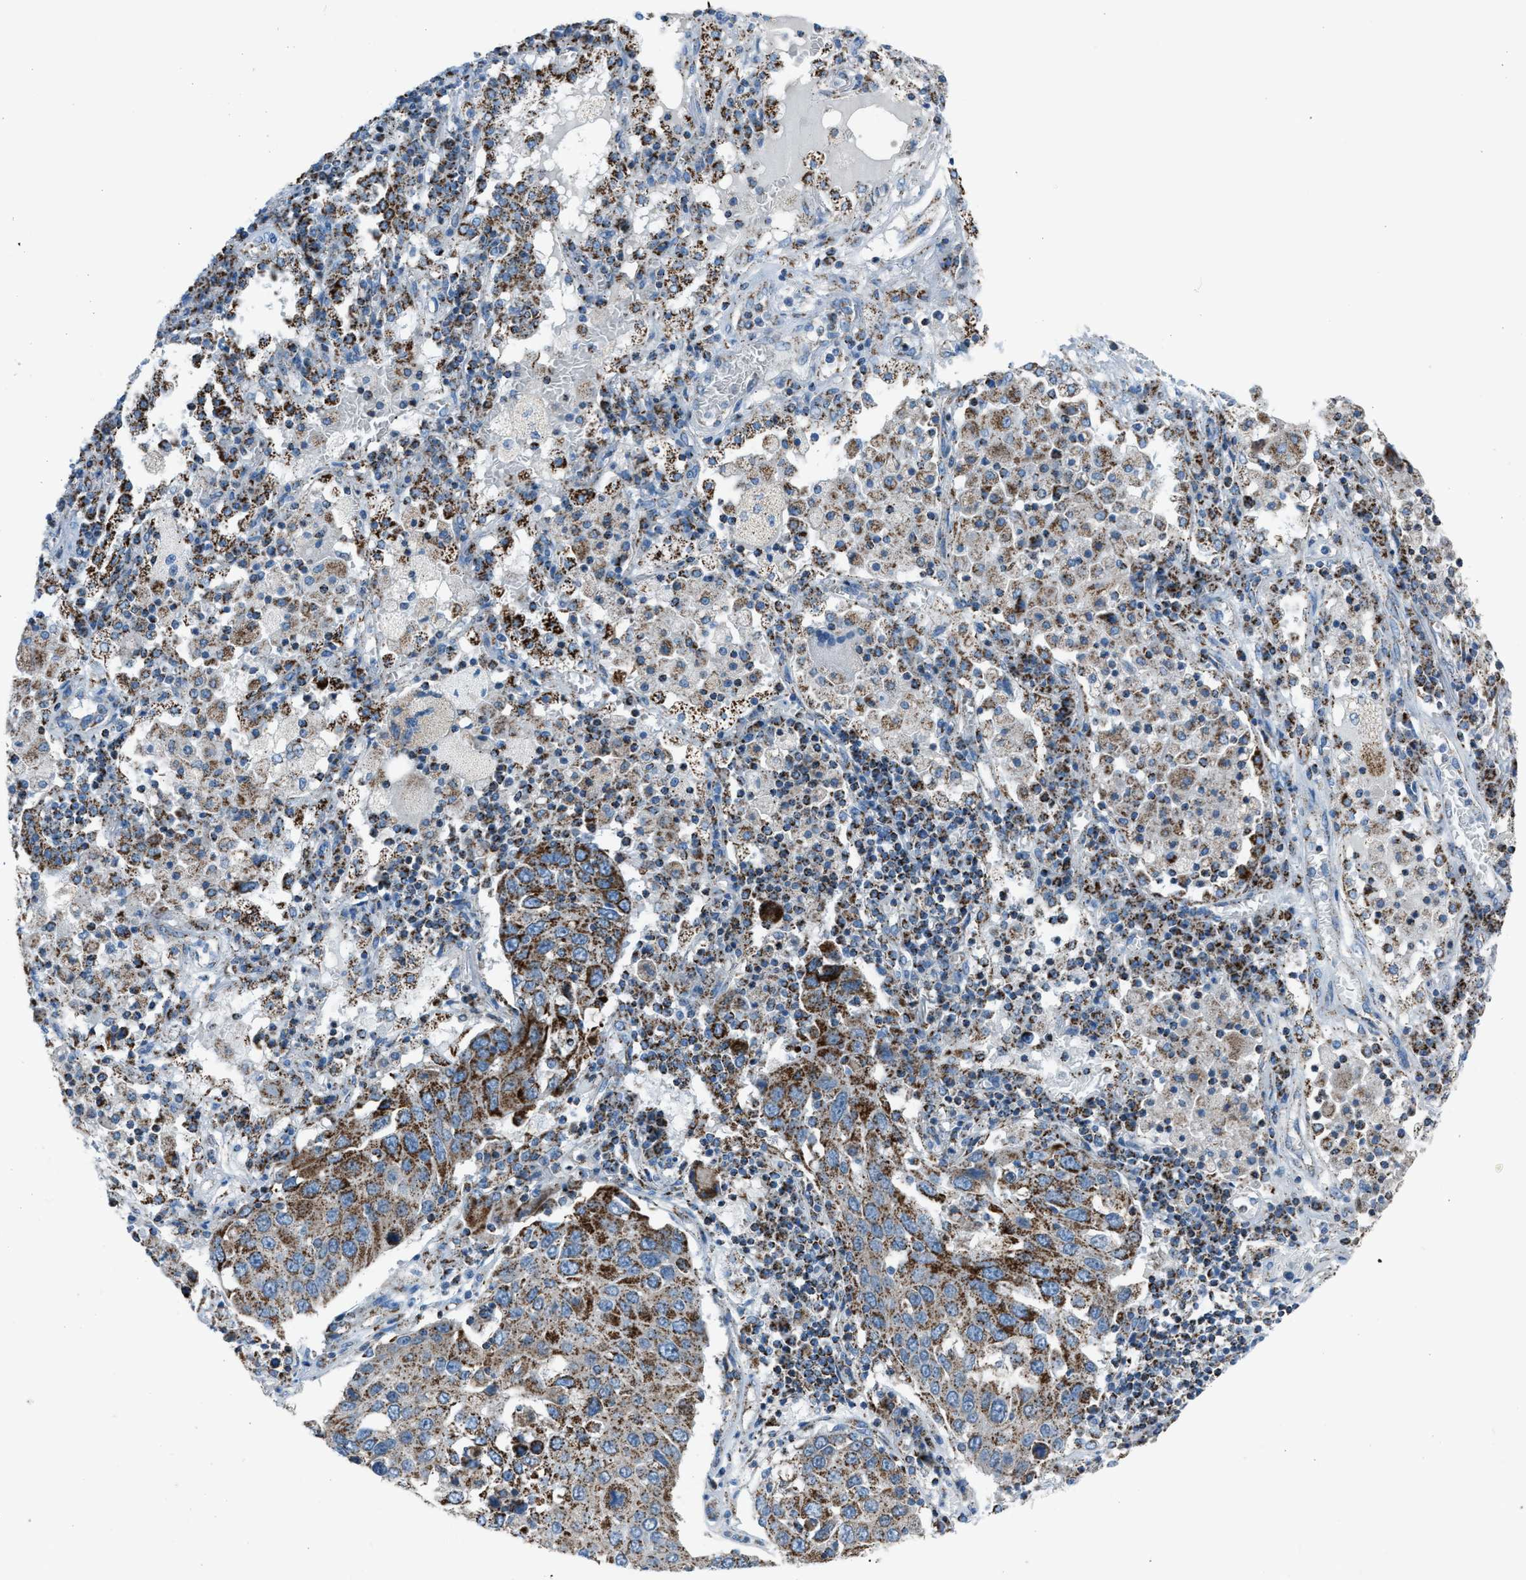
{"staining": {"intensity": "moderate", "quantity": ">75%", "location": "cytoplasmic/membranous"}, "tissue": "lung cancer", "cell_type": "Tumor cells", "image_type": "cancer", "snomed": [{"axis": "morphology", "description": "Squamous cell carcinoma, NOS"}, {"axis": "topography", "description": "Lung"}], "caption": "Immunohistochemistry (IHC) of lung cancer (squamous cell carcinoma) reveals medium levels of moderate cytoplasmic/membranous staining in approximately >75% of tumor cells.", "gene": "MDH2", "patient": {"sex": "male", "age": 65}}